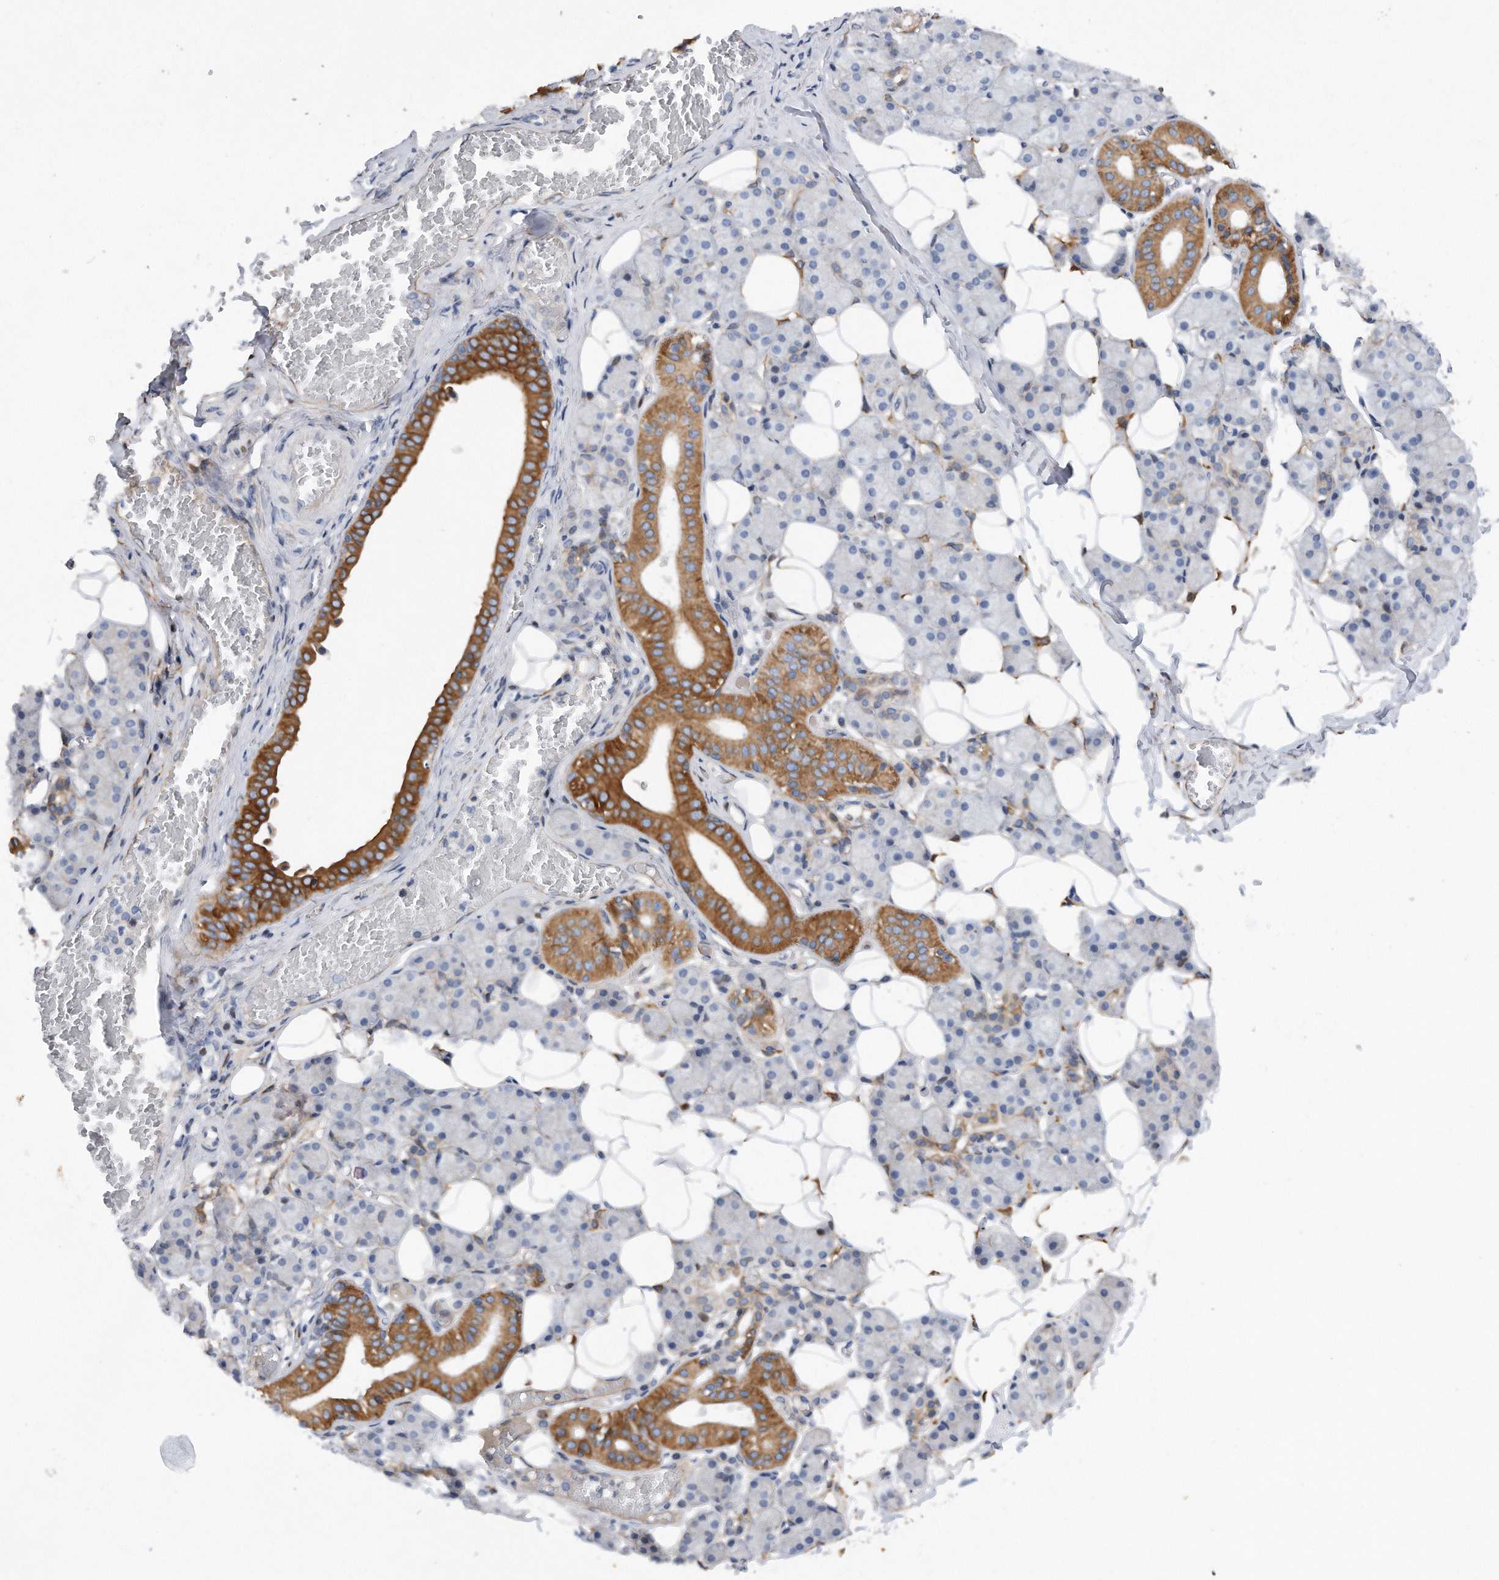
{"staining": {"intensity": "strong", "quantity": "<25%", "location": "cytoplasmic/membranous"}, "tissue": "salivary gland", "cell_type": "Glandular cells", "image_type": "normal", "snomed": [{"axis": "morphology", "description": "Normal tissue, NOS"}, {"axis": "topography", "description": "Salivary gland"}], "caption": "Immunohistochemical staining of normal salivary gland displays <25% levels of strong cytoplasmic/membranous protein staining in approximately <25% of glandular cells. The staining was performed using DAB, with brown indicating positive protein expression. Nuclei are stained blue with hematoxylin.", "gene": "CDH12", "patient": {"sex": "female", "age": 33}}